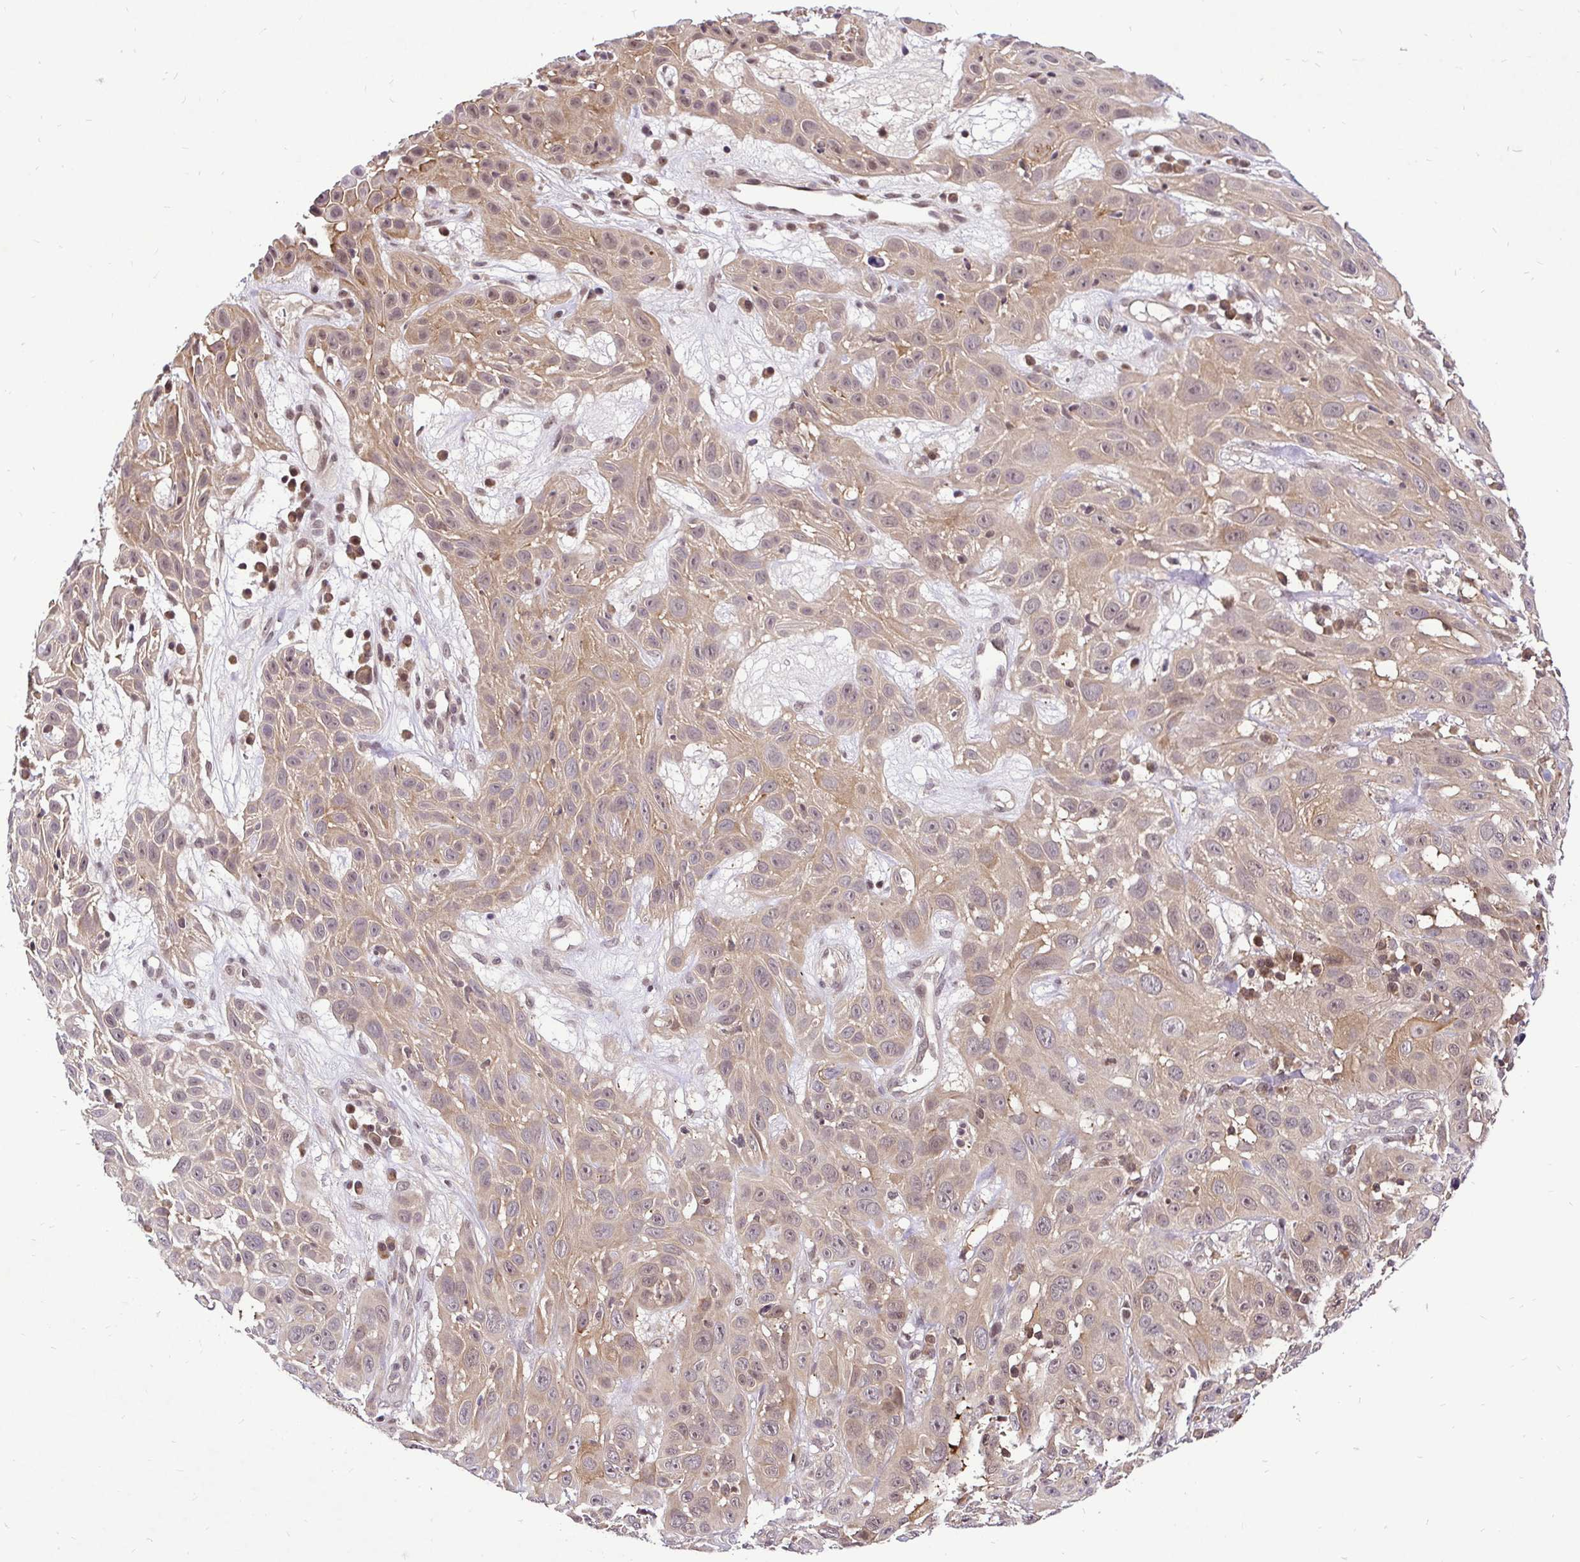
{"staining": {"intensity": "weak", "quantity": ">75%", "location": "cytoplasmic/membranous"}, "tissue": "skin cancer", "cell_type": "Tumor cells", "image_type": "cancer", "snomed": [{"axis": "morphology", "description": "Squamous cell carcinoma, NOS"}, {"axis": "topography", "description": "Skin"}], "caption": "A high-resolution photomicrograph shows IHC staining of skin squamous cell carcinoma, which exhibits weak cytoplasmic/membranous expression in about >75% of tumor cells. Immunohistochemistry stains the protein of interest in brown and the nuclei are stained blue.", "gene": "UBE2M", "patient": {"sex": "male", "age": 82}}